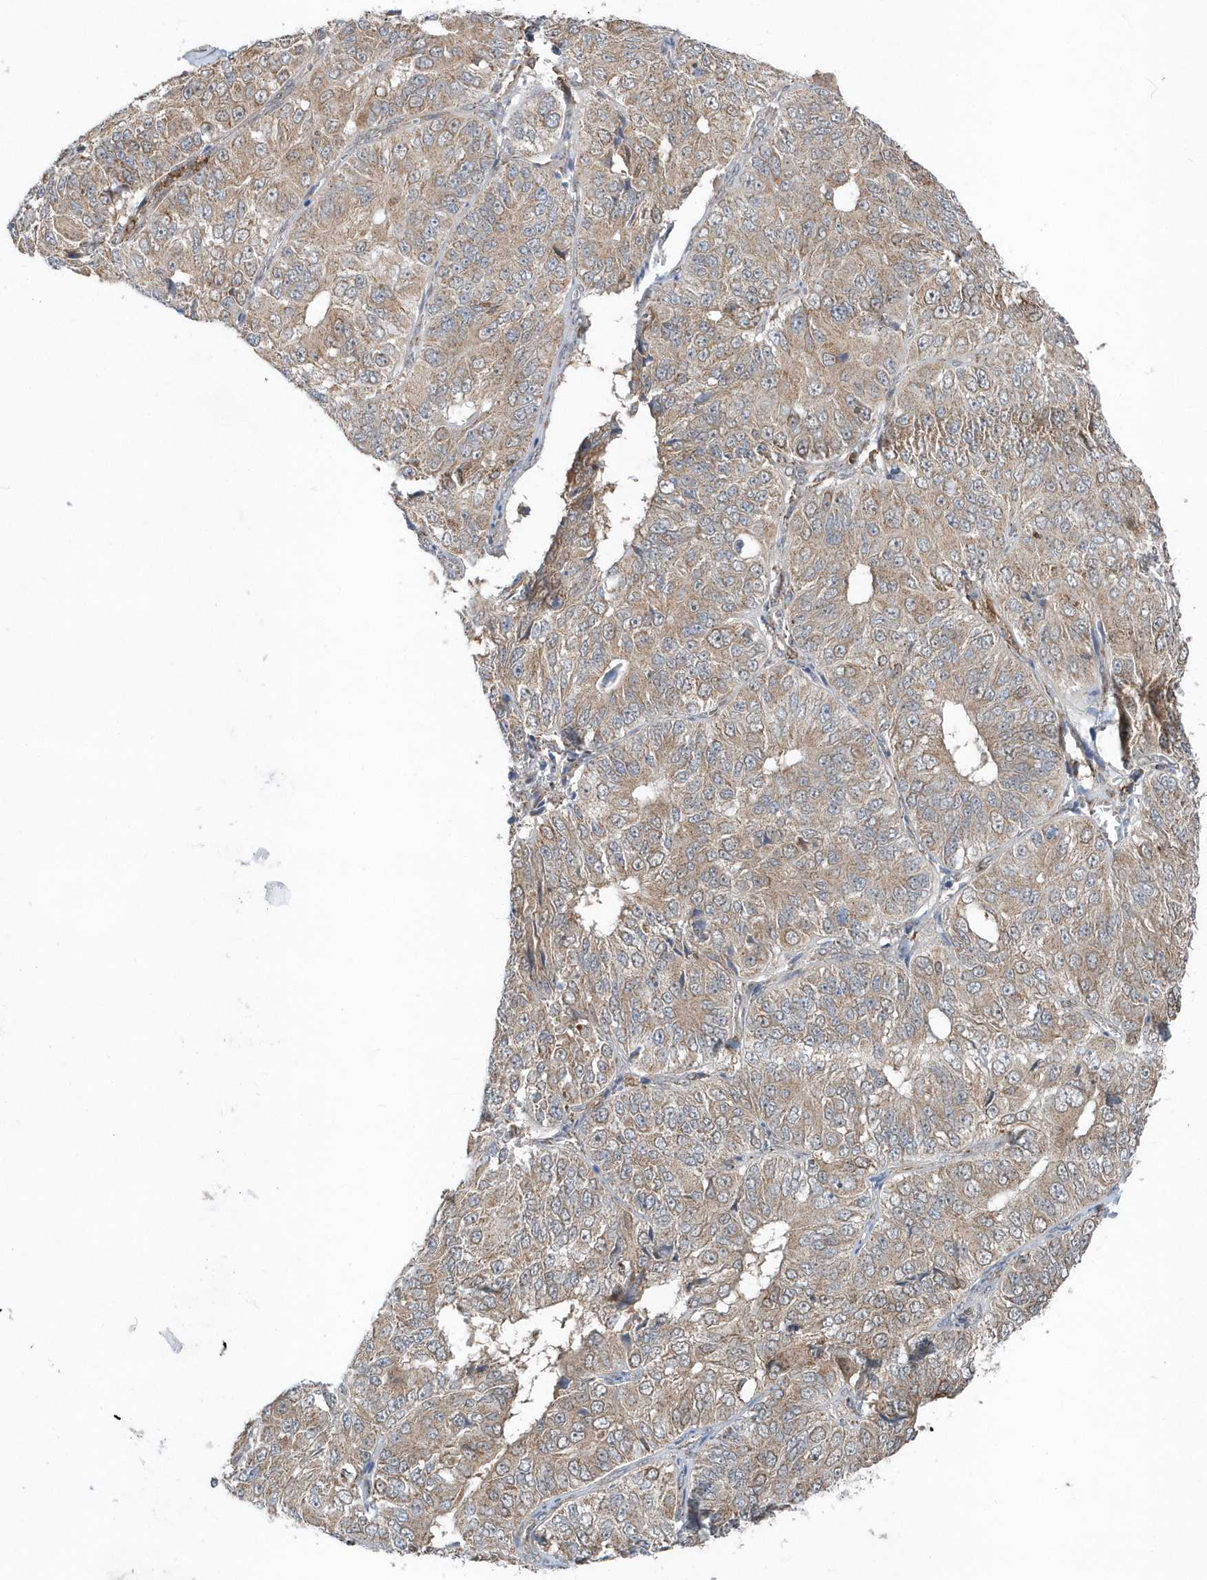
{"staining": {"intensity": "weak", "quantity": ">75%", "location": "cytoplasmic/membranous"}, "tissue": "ovarian cancer", "cell_type": "Tumor cells", "image_type": "cancer", "snomed": [{"axis": "morphology", "description": "Carcinoma, endometroid"}, {"axis": "topography", "description": "Ovary"}], "caption": "Human ovarian endometroid carcinoma stained for a protein (brown) shows weak cytoplasmic/membranous positive expression in about >75% of tumor cells.", "gene": "PPP1R7", "patient": {"sex": "female", "age": 51}}